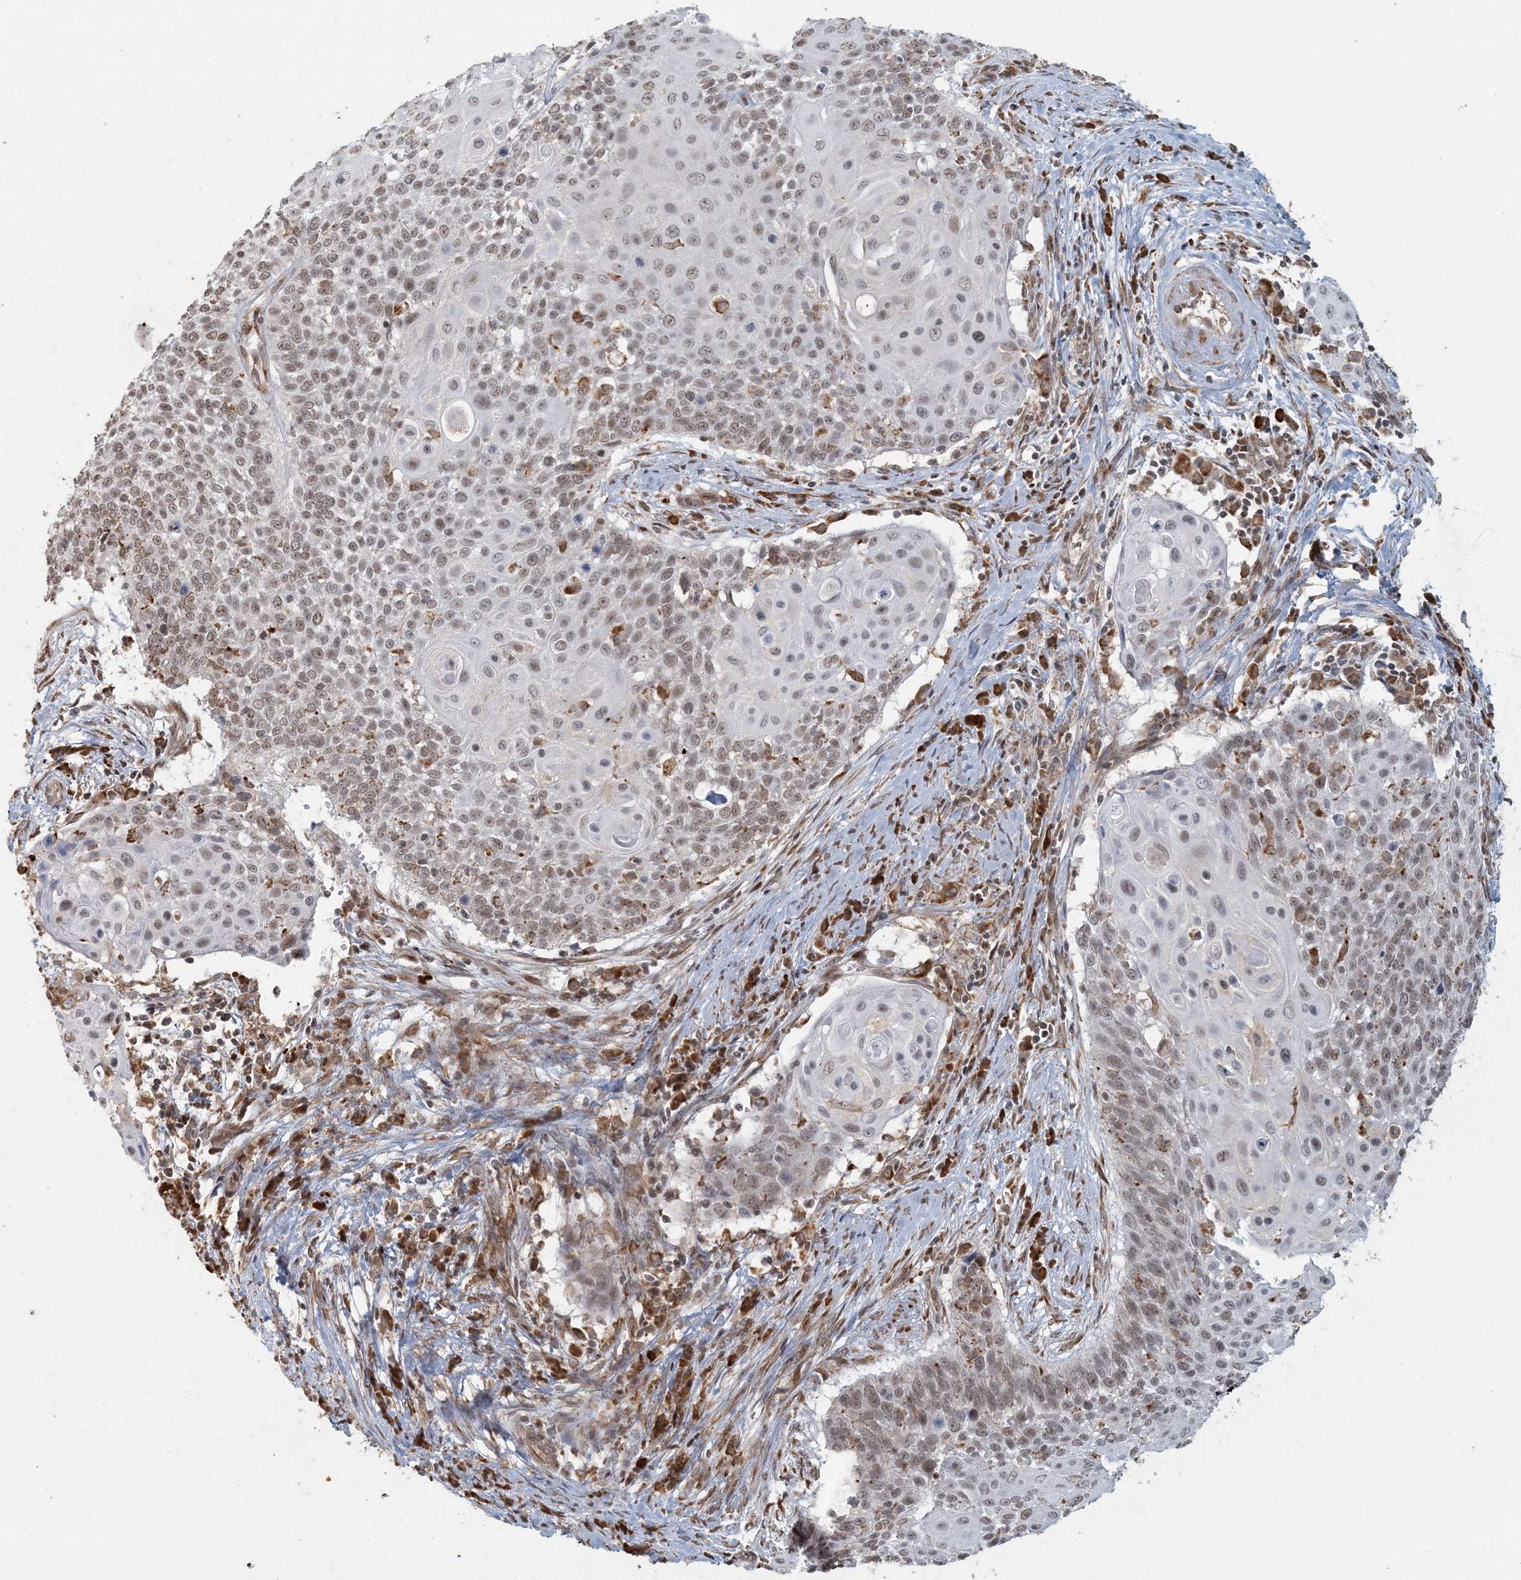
{"staining": {"intensity": "moderate", "quantity": ">75%", "location": "nuclear"}, "tissue": "cervical cancer", "cell_type": "Tumor cells", "image_type": "cancer", "snomed": [{"axis": "morphology", "description": "Squamous cell carcinoma, NOS"}, {"axis": "topography", "description": "Cervix"}], "caption": "This photomicrograph shows cervical squamous cell carcinoma stained with immunohistochemistry (IHC) to label a protein in brown. The nuclear of tumor cells show moderate positivity for the protein. Nuclei are counter-stained blue.", "gene": "AK9", "patient": {"sex": "female", "age": 39}}